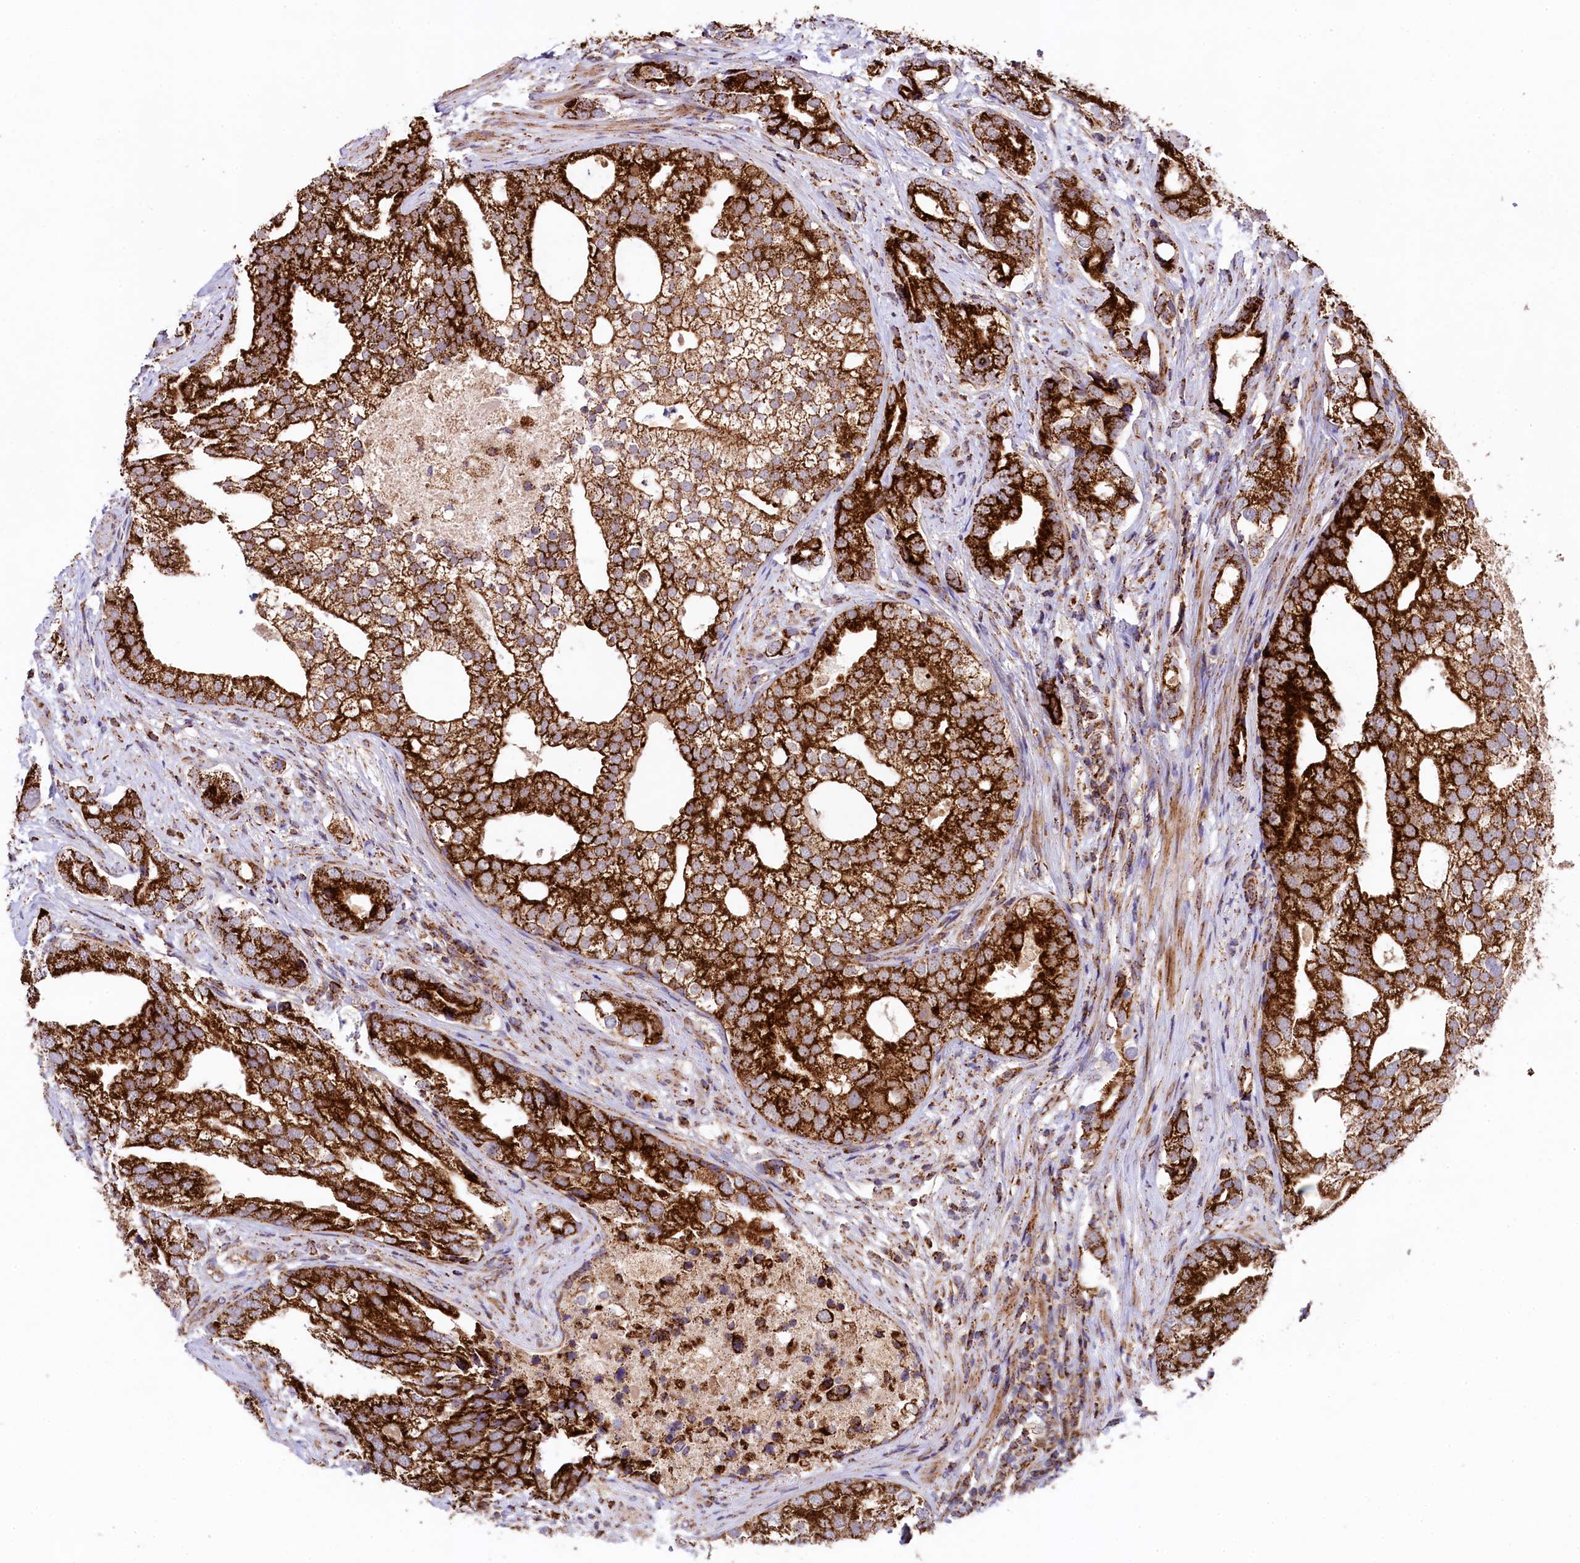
{"staining": {"intensity": "strong", "quantity": ">75%", "location": "cytoplasmic/membranous"}, "tissue": "prostate cancer", "cell_type": "Tumor cells", "image_type": "cancer", "snomed": [{"axis": "morphology", "description": "Adenocarcinoma, High grade"}, {"axis": "topography", "description": "Prostate"}], "caption": "DAB immunohistochemical staining of human prostate cancer reveals strong cytoplasmic/membranous protein staining in approximately >75% of tumor cells.", "gene": "CLYBL", "patient": {"sex": "male", "age": 75}}